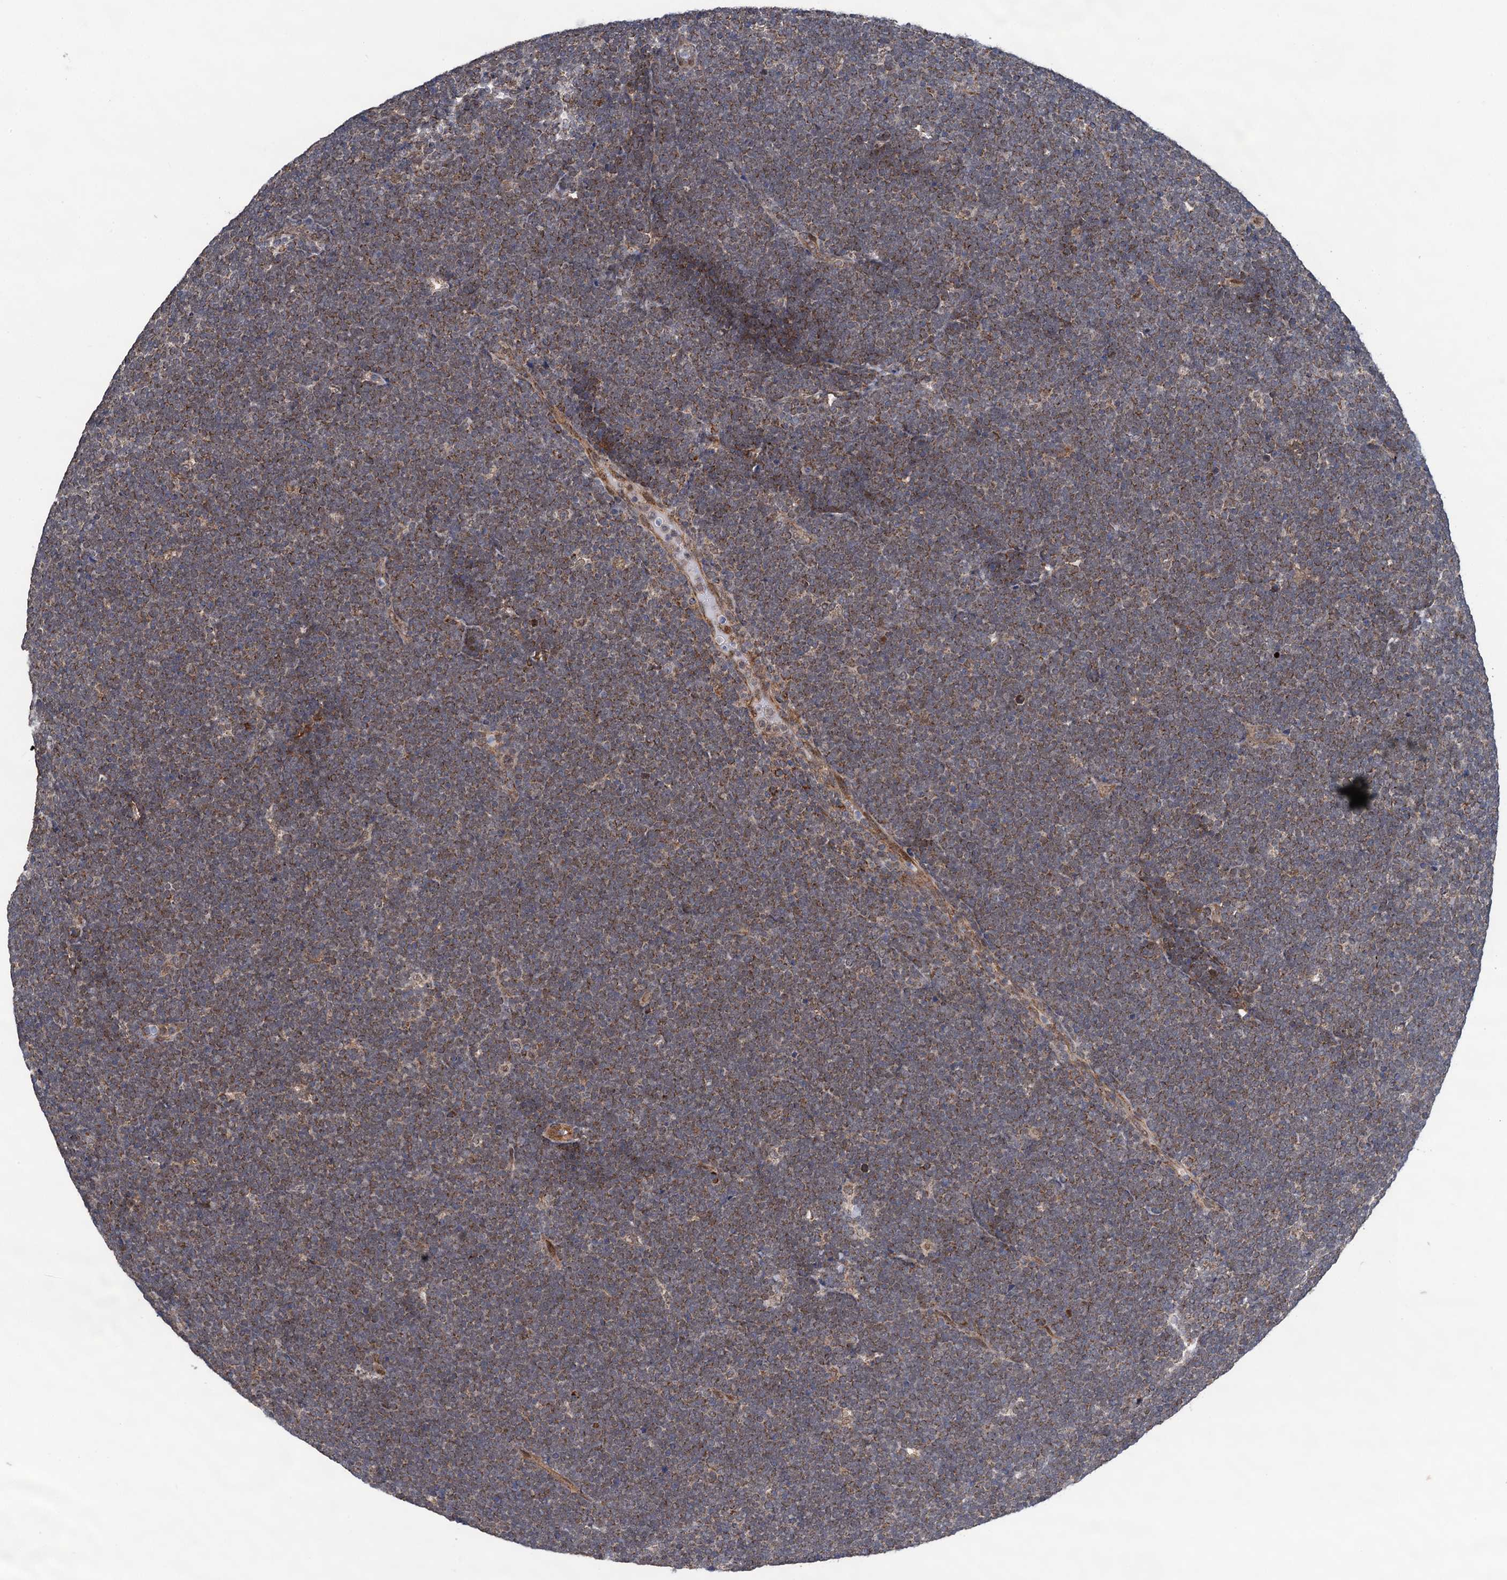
{"staining": {"intensity": "weak", "quantity": ">75%", "location": "cytoplasmic/membranous"}, "tissue": "lymphoma", "cell_type": "Tumor cells", "image_type": "cancer", "snomed": [{"axis": "morphology", "description": "Malignant lymphoma, non-Hodgkin's type, High grade"}, {"axis": "topography", "description": "Lymph node"}], "caption": "Protein expression by immunohistochemistry reveals weak cytoplasmic/membranous staining in about >75% of tumor cells in lymphoma. The protein is shown in brown color, while the nuclei are stained blue.", "gene": "CMPK2", "patient": {"sex": "male", "age": 13}}